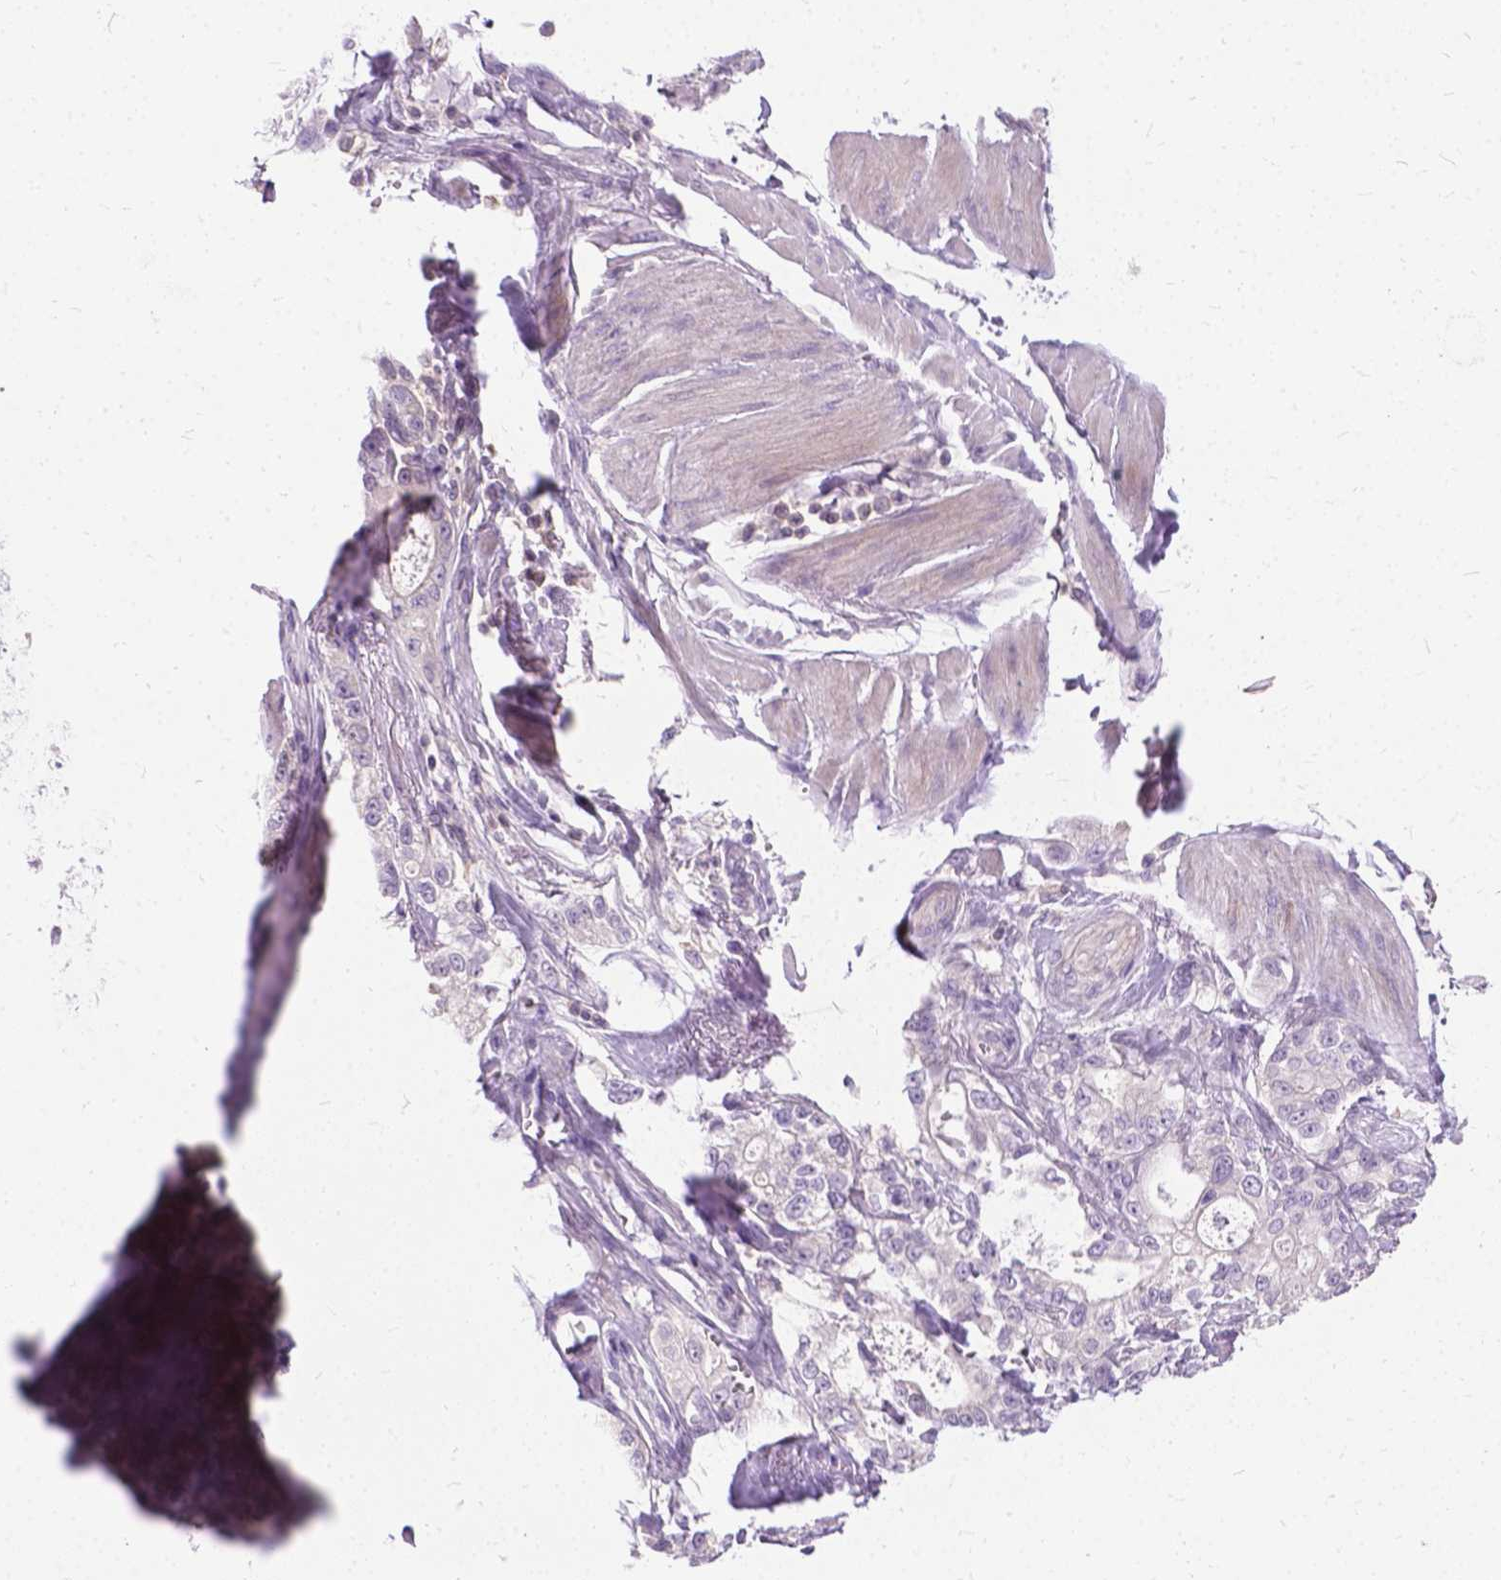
{"staining": {"intensity": "negative", "quantity": "none", "location": "none"}, "tissue": "stomach cancer", "cell_type": "Tumor cells", "image_type": "cancer", "snomed": [{"axis": "morphology", "description": "Adenocarcinoma, NOS"}, {"axis": "topography", "description": "Stomach"}], "caption": "DAB immunohistochemical staining of human stomach cancer (adenocarcinoma) displays no significant expression in tumor cells.", "gene": "JAK3", "patient": {"sex": "male", "age": 63}}